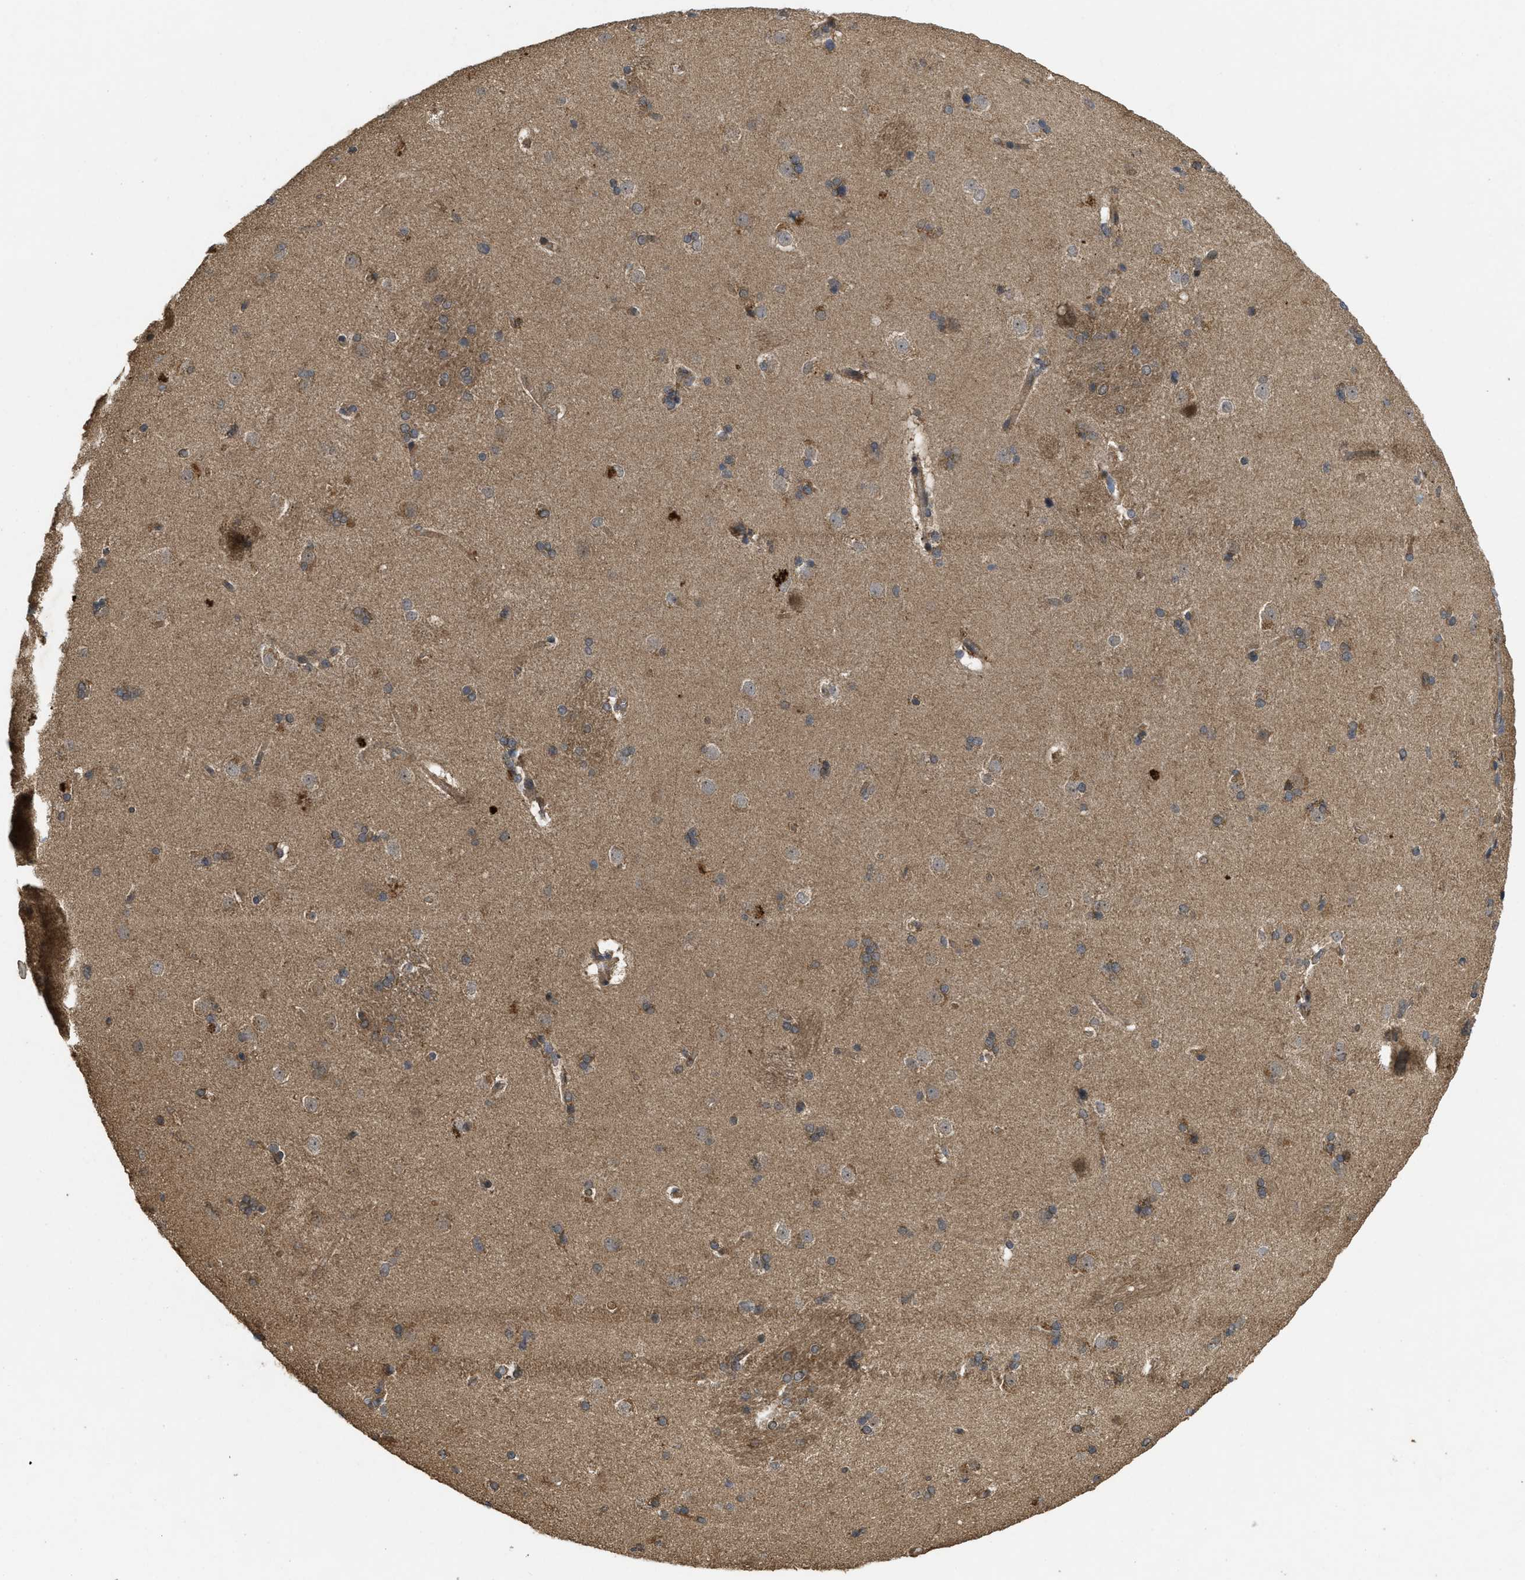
{"staining": {"intensity": "weak", "quantity": "<25%", "location": "cytoplasmic/membranous"}, "tissue": "caudate", "cell_type": "Glial cells", "image_type": "normal", "snomed": [{"axis": "morphology", "description": "Normal tissue, NOS"}, {"axis": "topography", "description": "Lateral ventricle wall"}], "caption": "Immunohistochemical staining of benign human caudate shows no significant positivity in glial cells.", "gene": "FZD6", "patient": {"sex": "female", "age": 19}}